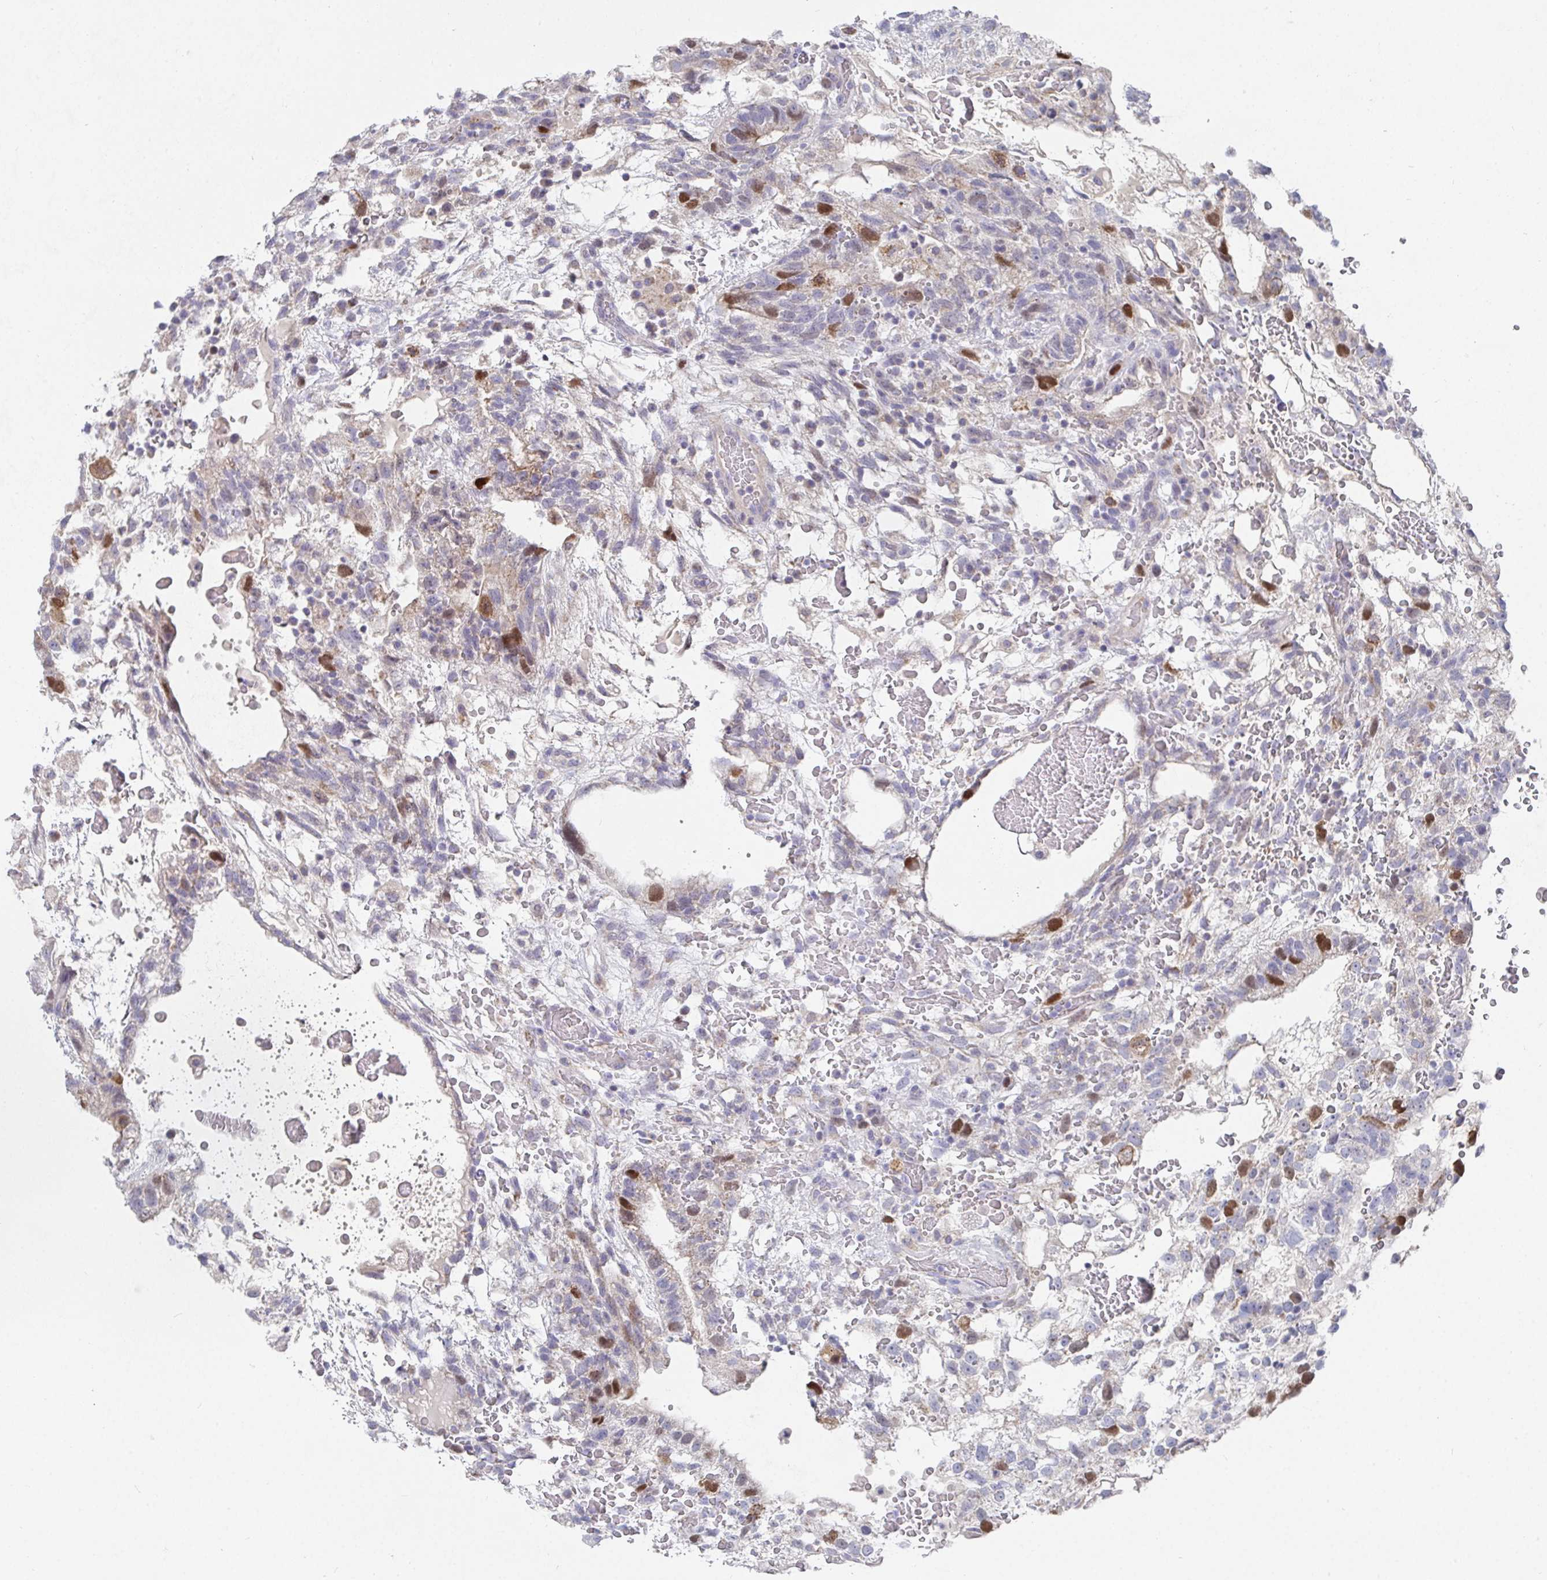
{"staining": {"intensity": "moderate", "quantity": "<25%", "location": "nuclear"}, "tissue": "testis cancer", "cell_type": "Tumor cells", "image_type": "cancer", "snomed": [{"axis": "morphology", "description": "Normal tissue, NOS"}, {"axis": "morphology", "description": "Carcinoma, Embryonal, NOS"}, {"axis": "topography", "description": "Testis"}], "caption": "DAB immunohistochemical staining of human embryonal carcinoma (testis) reveals moderate nuclear protein positivity in about <25% of tumor cells. (IHC, brightfield microscopy, high magnification).", "gene": "ATP5F1C", "patient": {"sex": "male", "age": 32}}